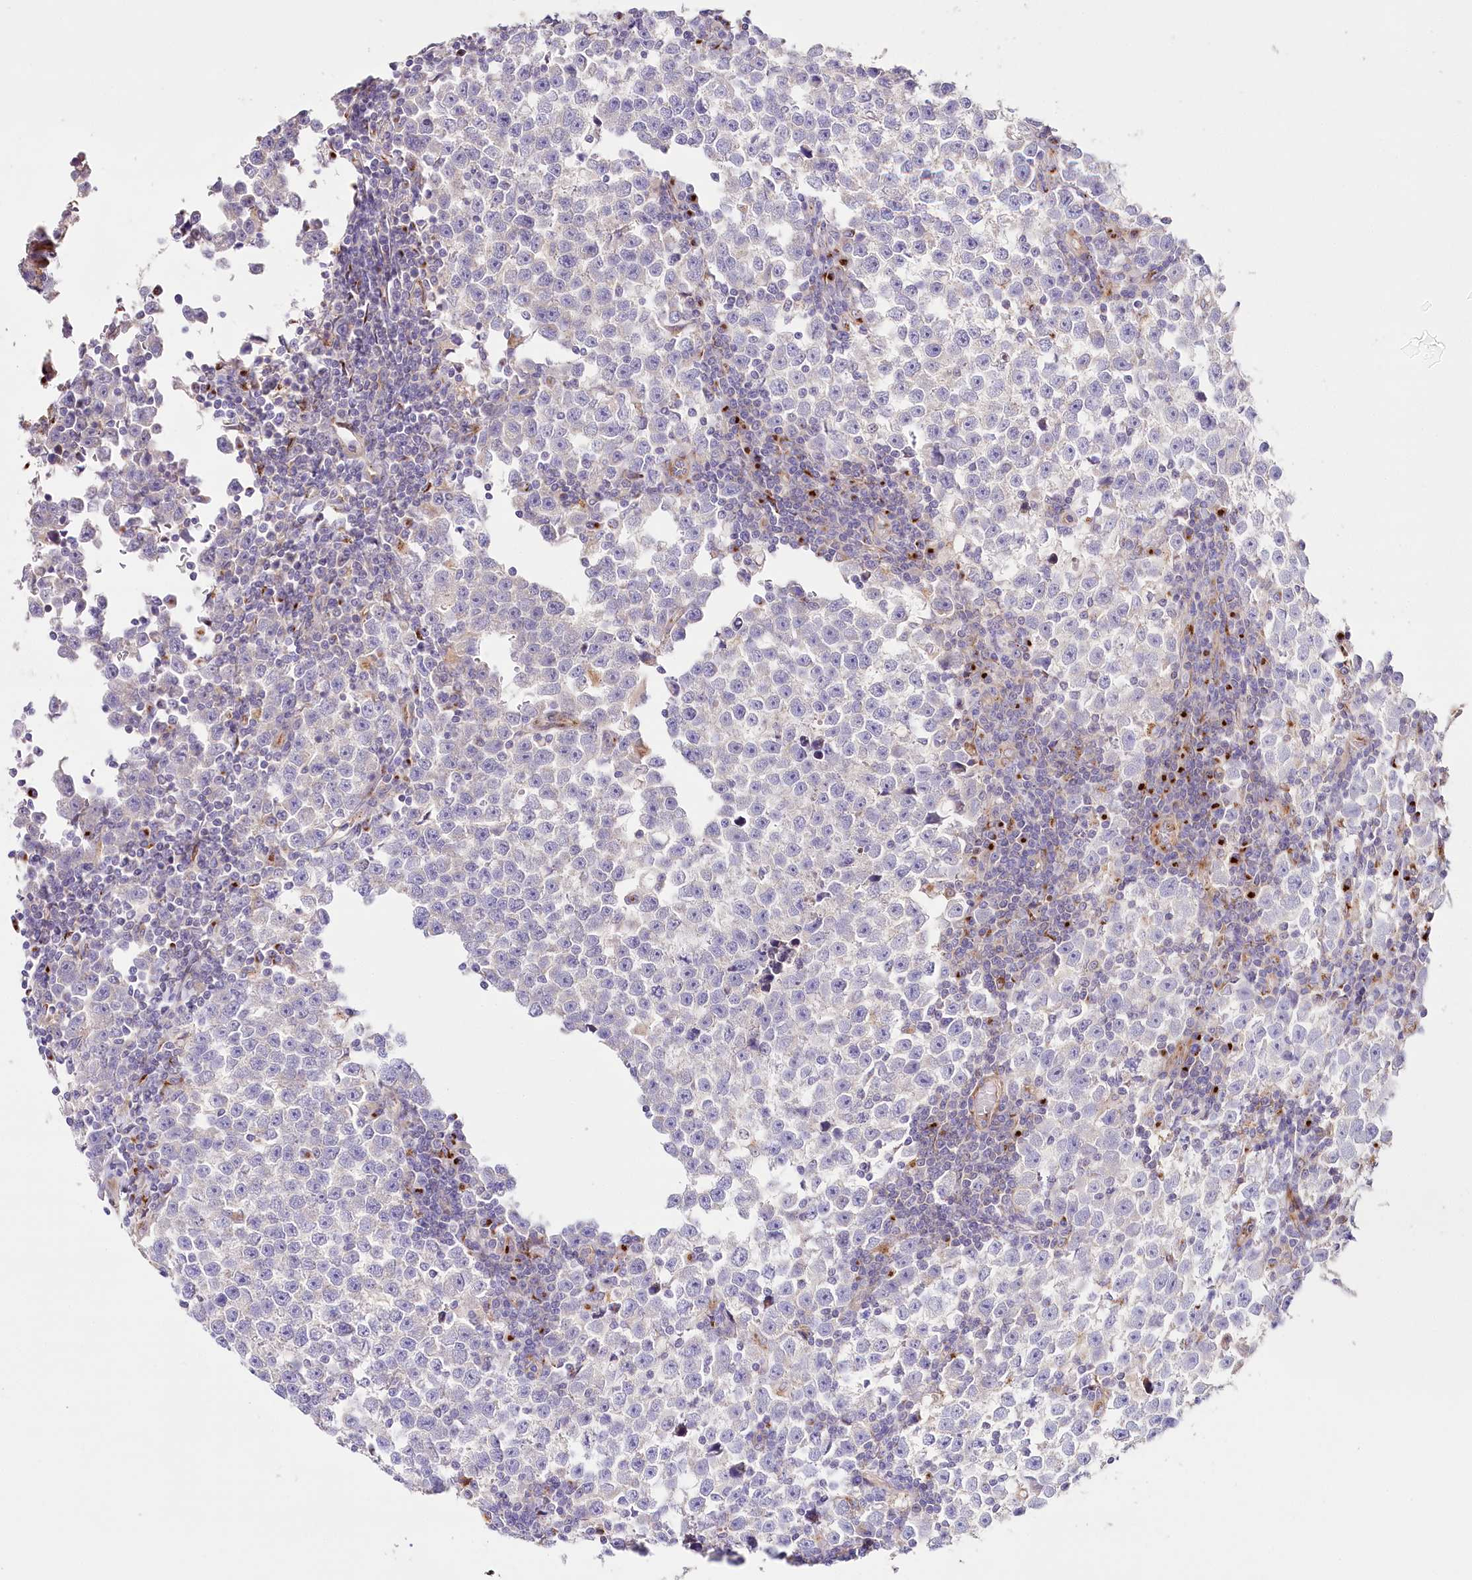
{"staining": {"intensity": "negative", "quantity": "none", "location": "none"}, "tissue": "testis cancer", "cell_type": "Tumor cells", "image_type": "cancer", "snomed": [{"axis": "morphology", "description": "Normal tissue, NOS"}, {"axis": "morphology", "description": "Seminoma, NOS"}, {"axis": "topography", "description": "Testis"}], "caption": "IHC of human seminoma (testis) shows no staining in tumor cells.", "gene": "ABRAXAS2", "patient": {"sex": "male", "age": 43}}